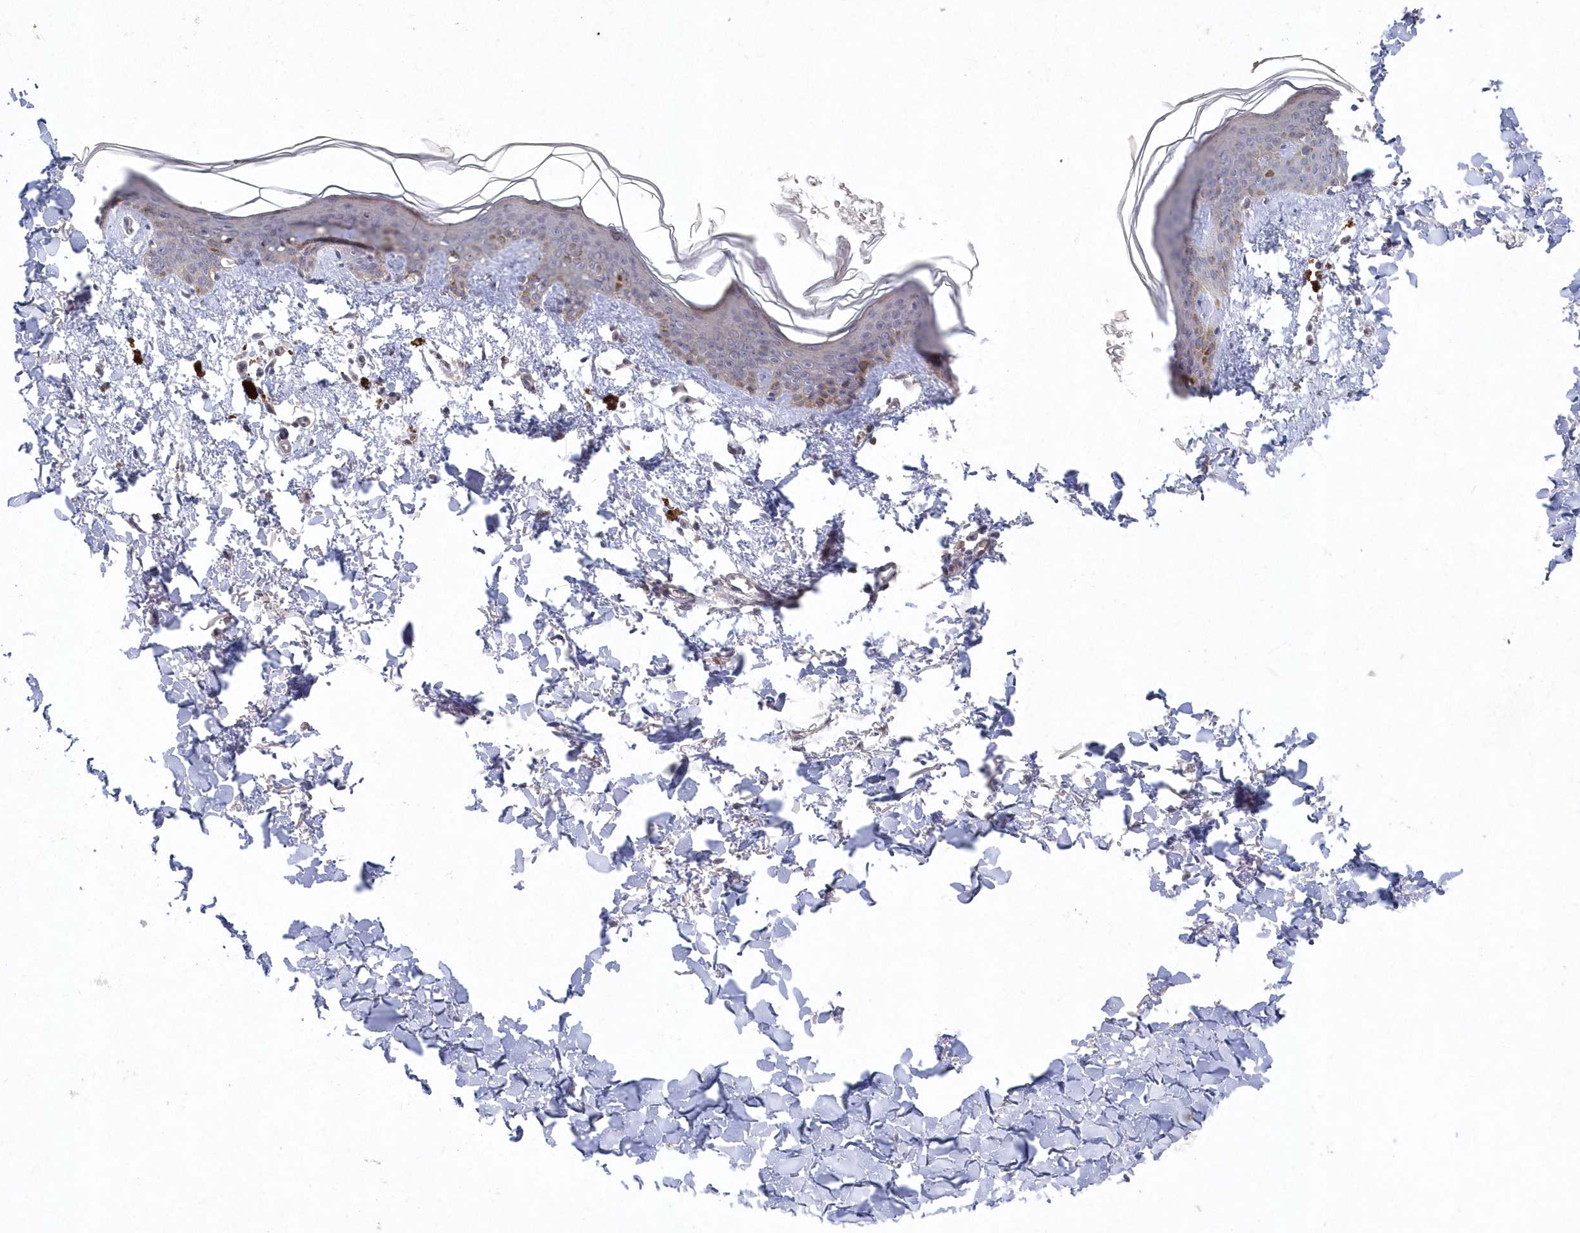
{"staining": {"intensity": "negative", "quantity": "none", "location": "none"}, "tissue": "skin", "cell_type": "Fibroblasts", "image_type": "normal", "snomed": [{"axis": "morphology", "description": "Normal tissue, NOS"}, {"axis": "topography", "description": "Skin"}], "caption": "Immunohistochemistry histopathology image of unremarkable skin: human skin stained with DAB shows no significant protein positivity in fibroblasts.", "gene": "VSIG2", "patient": {"sex": "female", "age": 46}}